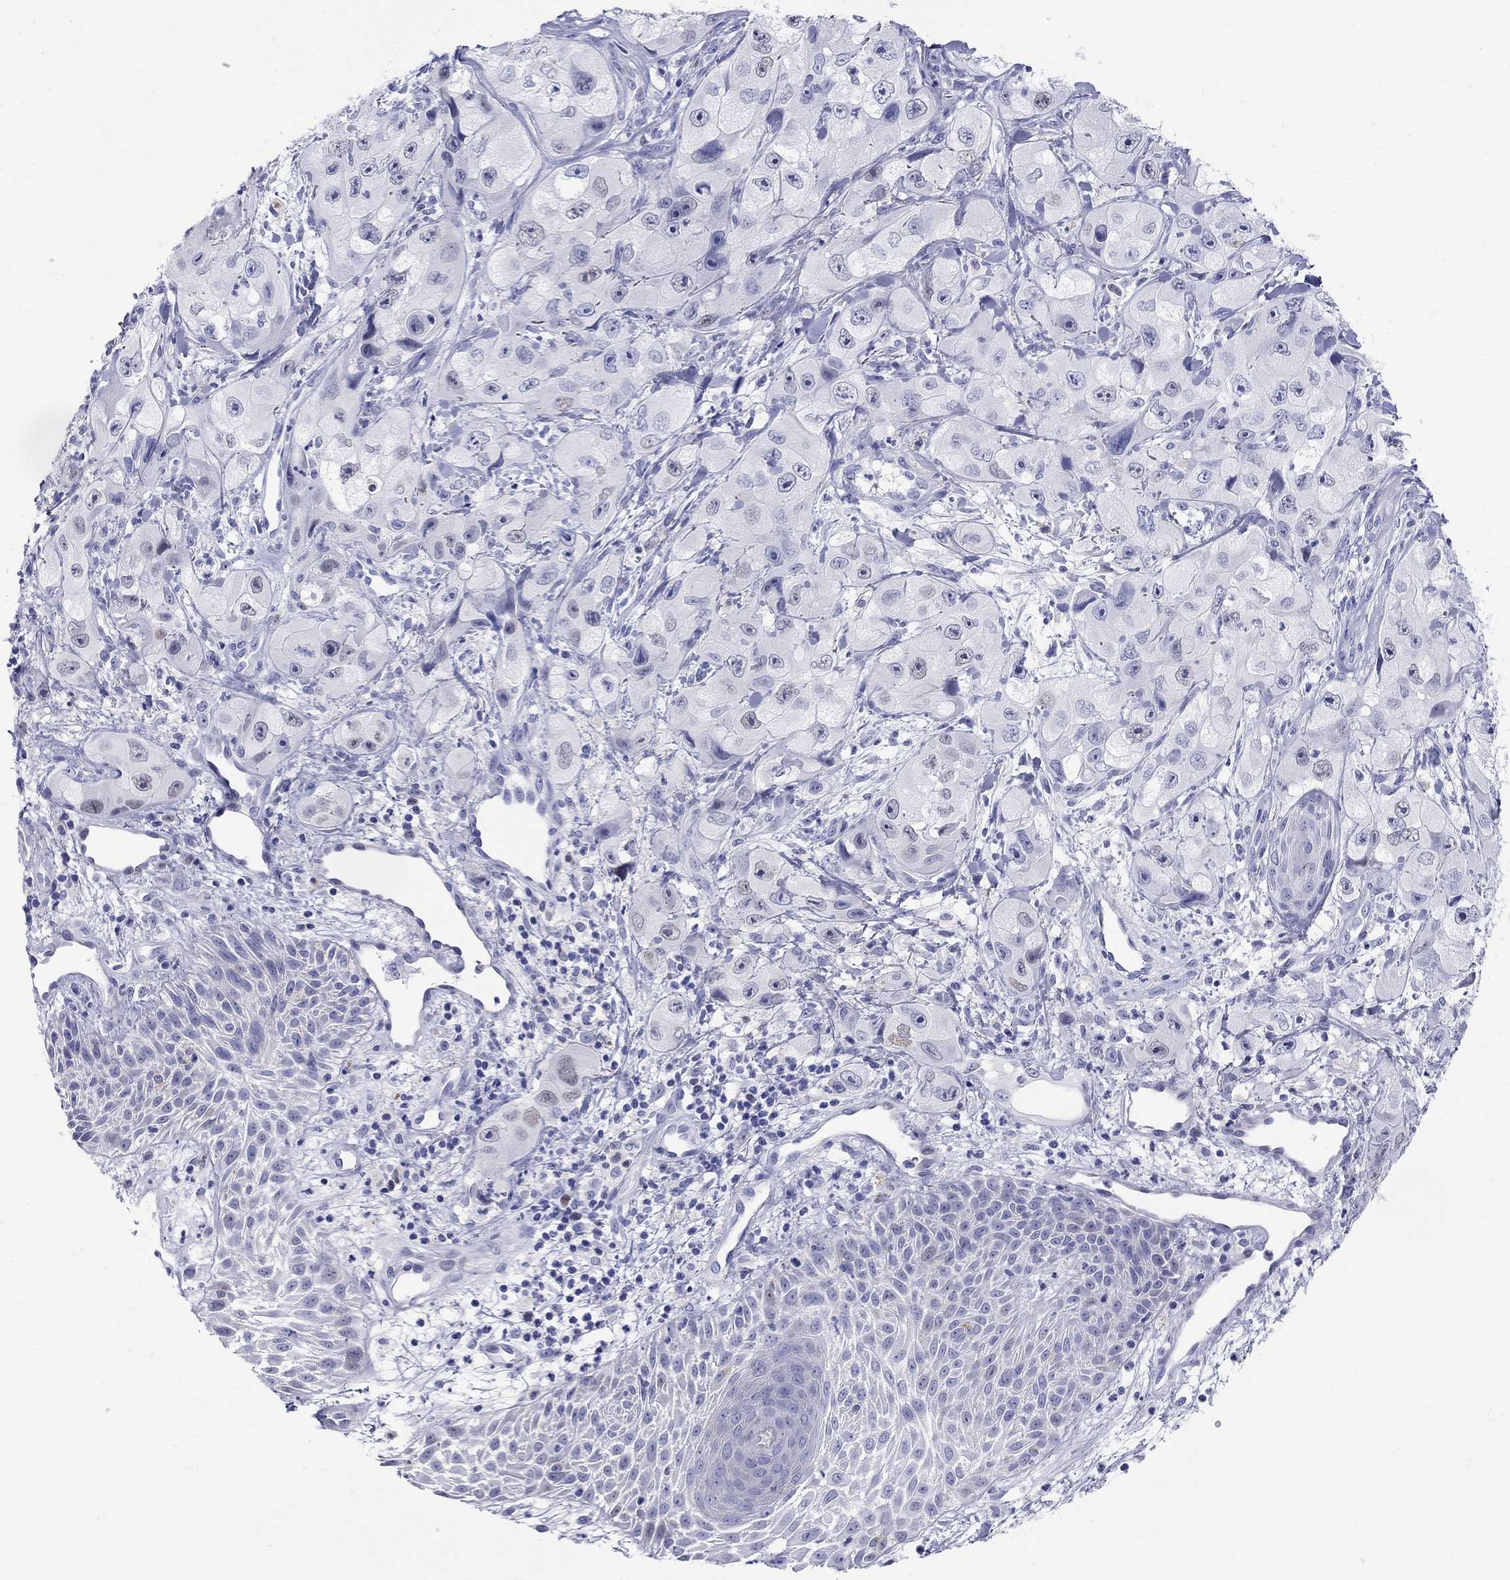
{"staining": {"intensity": "negative", "quantity": "none", "location": "none"}, "tissue": "skin cancer", "cell_type": "Tumor cells", "image_type": "cancer", "snomed": [{"axis": "morphology", "description": "Squamous cell carcinoma, NOS"}, {"axis": "topography", "description": "Skin"}, {"axis": "topography", "description": "Subcutis"}], "caption": "Human squamous cell carcinoma (skin) stained for a protein using immunohistochemistry exhibits no expression in tumor cells.", "gene": "LAMP5", "patient": {"sex": "male", "age": 73}}